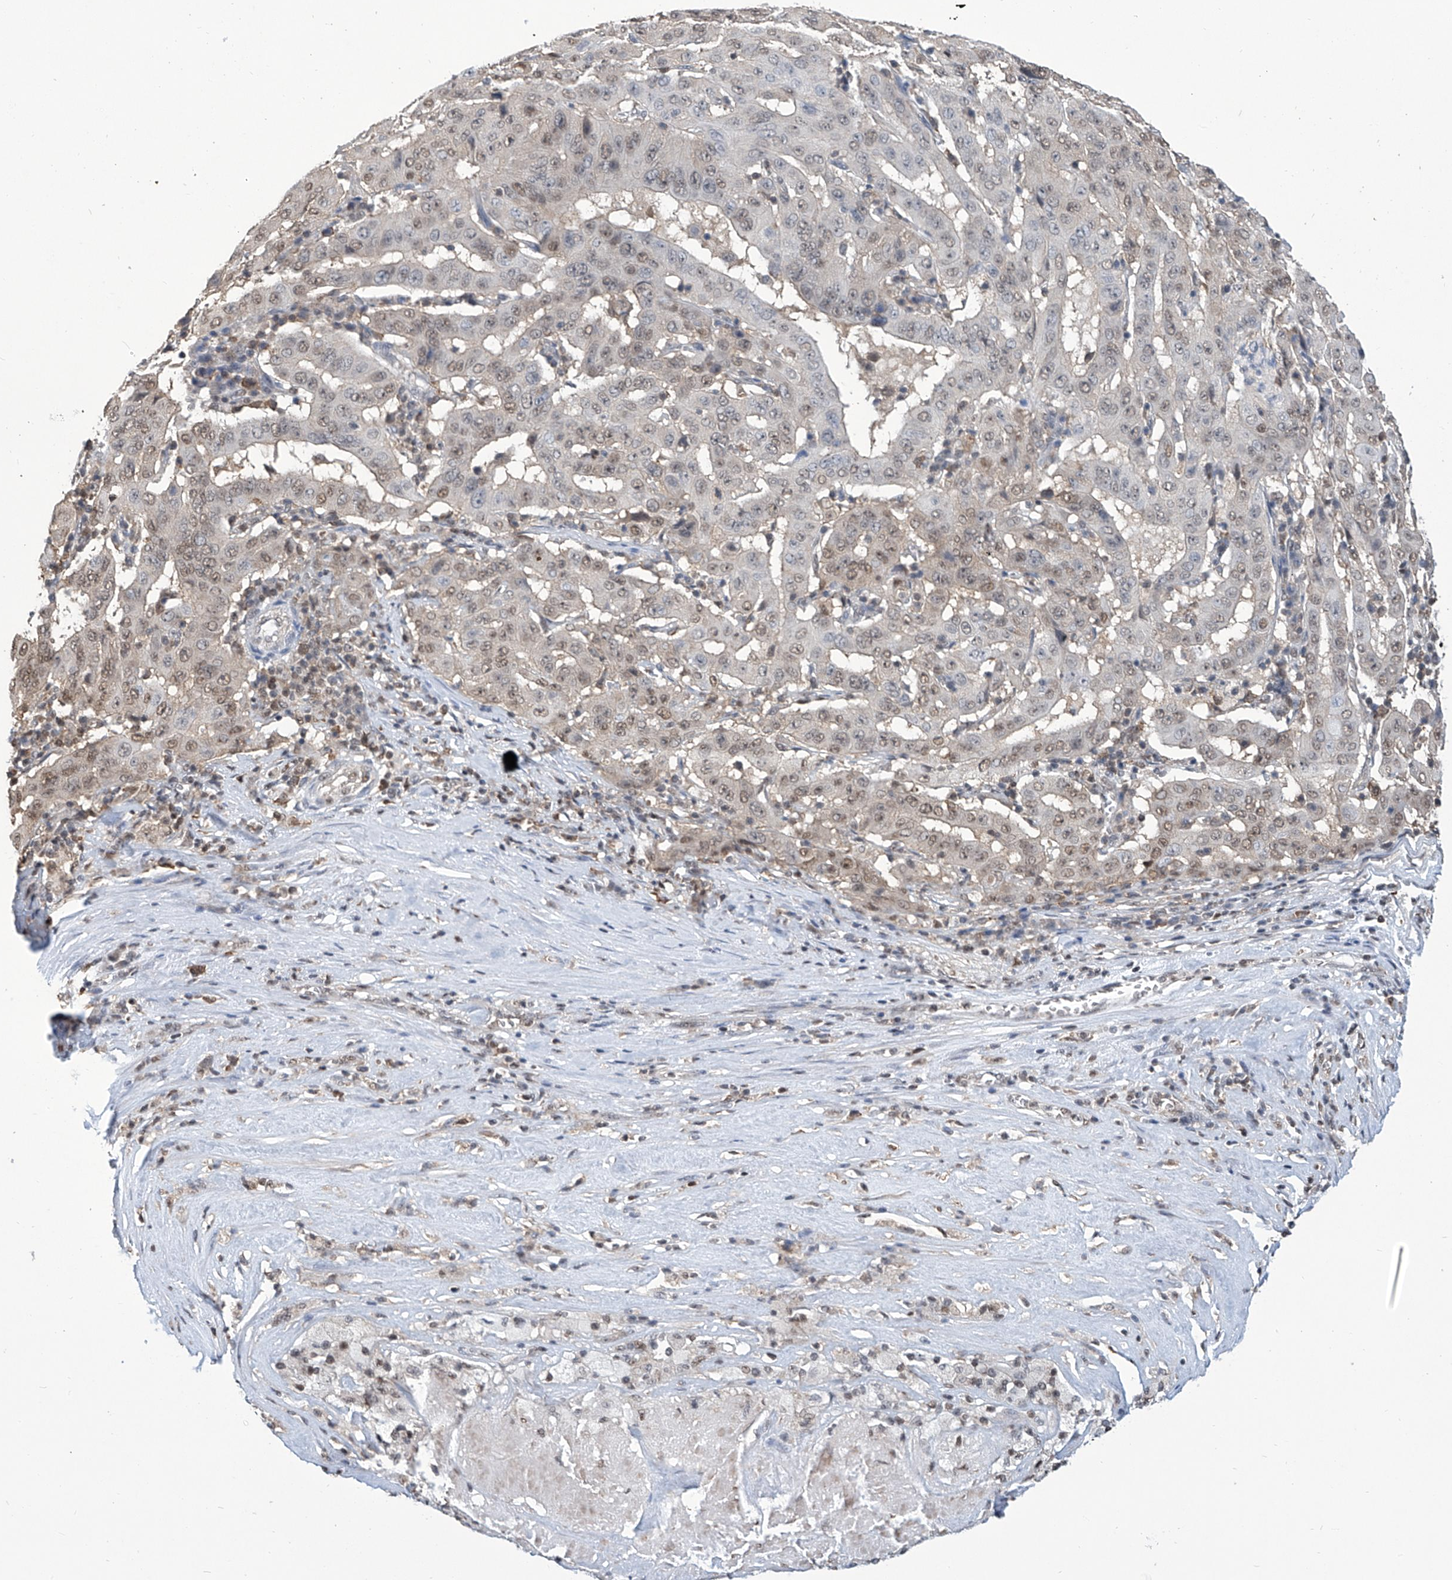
{"staining": {"intensity": "weak", "quantity": ">75%", "location": "nuclear"}, "tissue": "pancreatic cancer", "cell_type": "Tumor cells", "image_type": "cancer", "snomed": [{"axis": "morphology", "description": "Adenocarcinoma, NOS"}, {"axis": "topography", "description": "Pancreas"}], "caption": "Pancreatic cancer (adenocarcinoma) stained with immunohistochemistry exhibits weak nuclear staining in approximately >75% of tumor cells. Nuclei are stained in blue.", "gene": "SREBF2", "patient": {"sex": "male", "age": 63}}